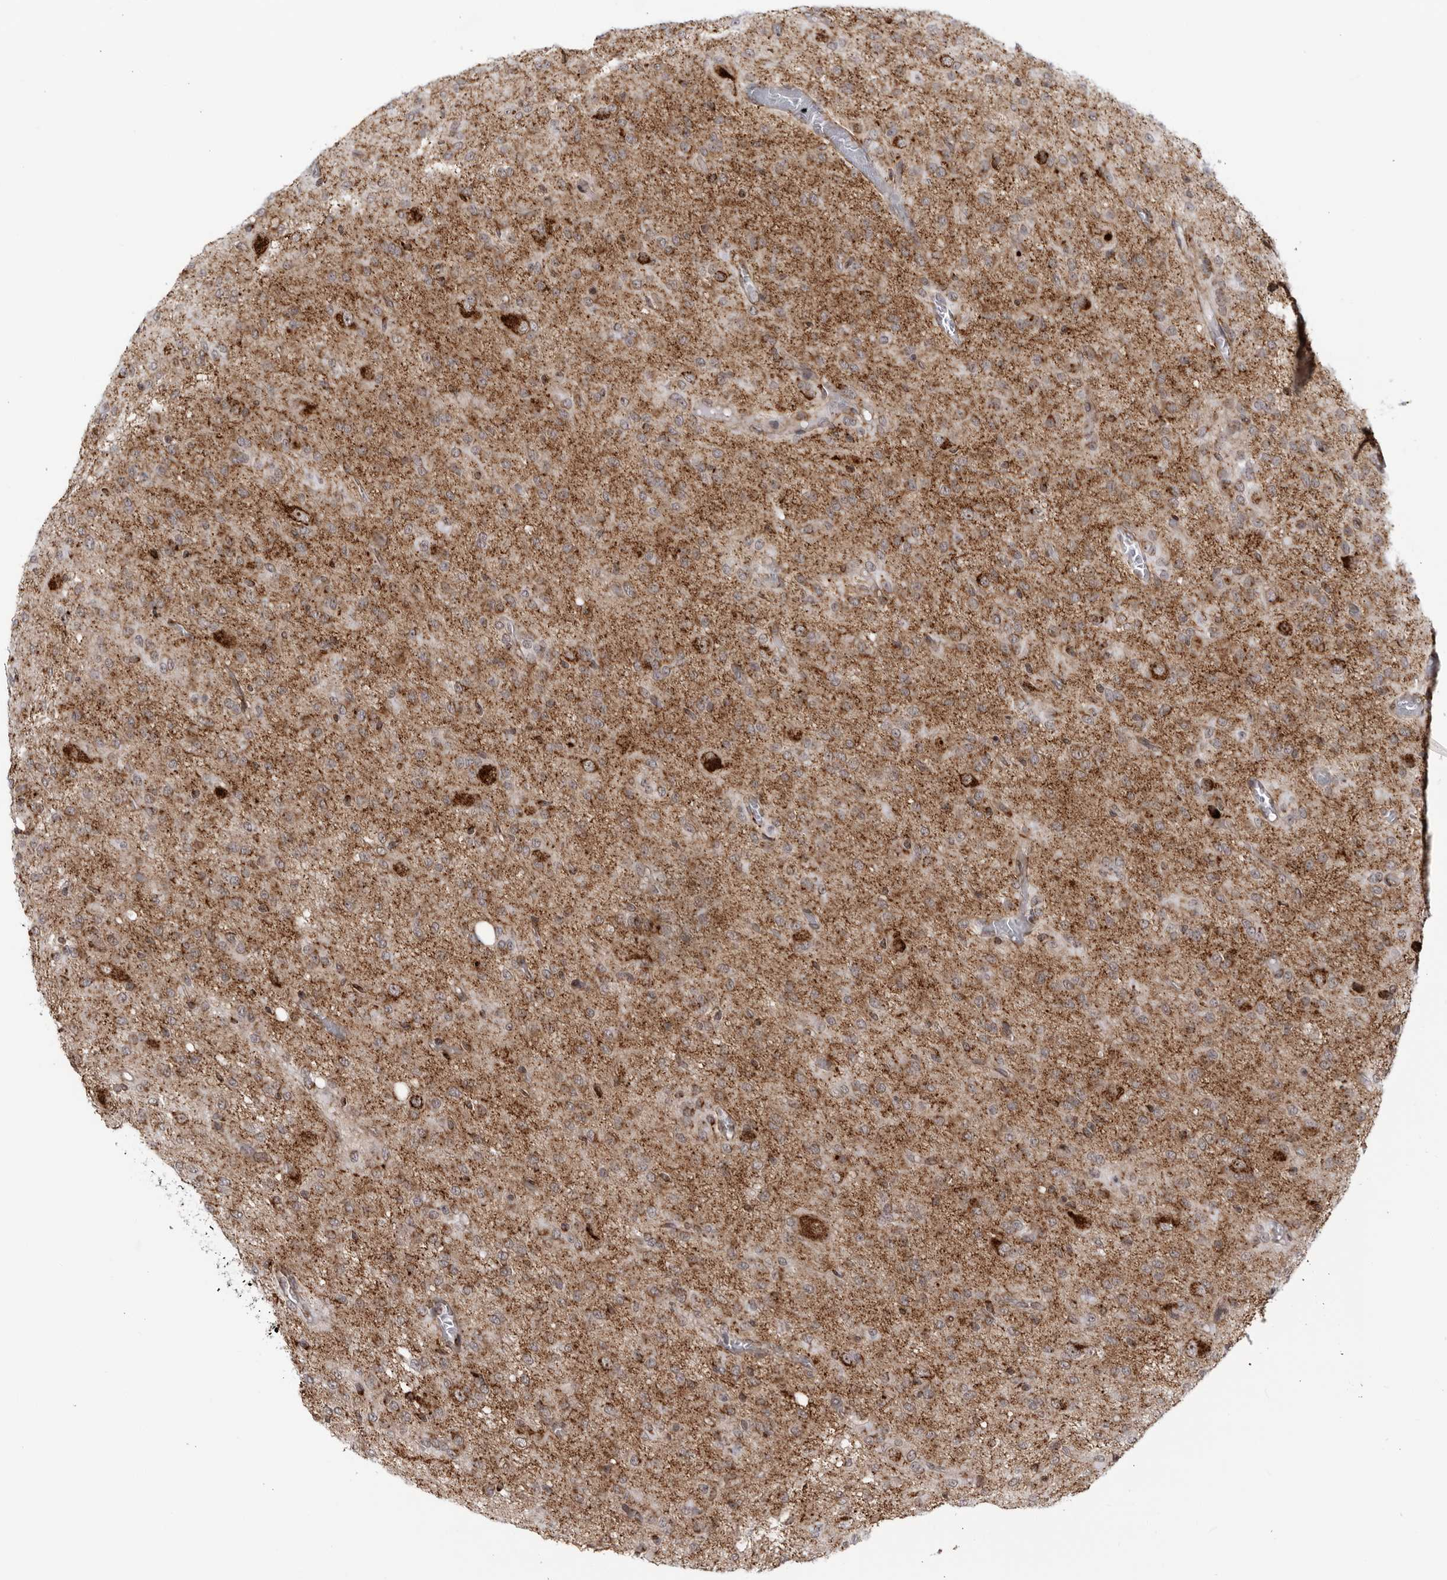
{"staining": {"intensity": "moderate", "quantity": "25%-75%", "location": "cytoplasmic/membranous"}, "tissue": "glioma", "cell_type": "Tumor cells", "image_type": "cancer", "snomed": [{"axis": "morphology", "description": "Glioma, malignant, High grade"}, {"axis": "topography", "description": "Brain"}], "caption": "The photomicrograph displays a brown stain indicating the presence of a protein in the cytoplasmic/membranous of tumor cells in malignant high-grade glioma. The staining was performed using DAB, with brown indicating positive protein expression. Nuclei are stained blue with hematoxylin.", "gene": "RBM34", "patient": {"sex": "female", "age": 59}}